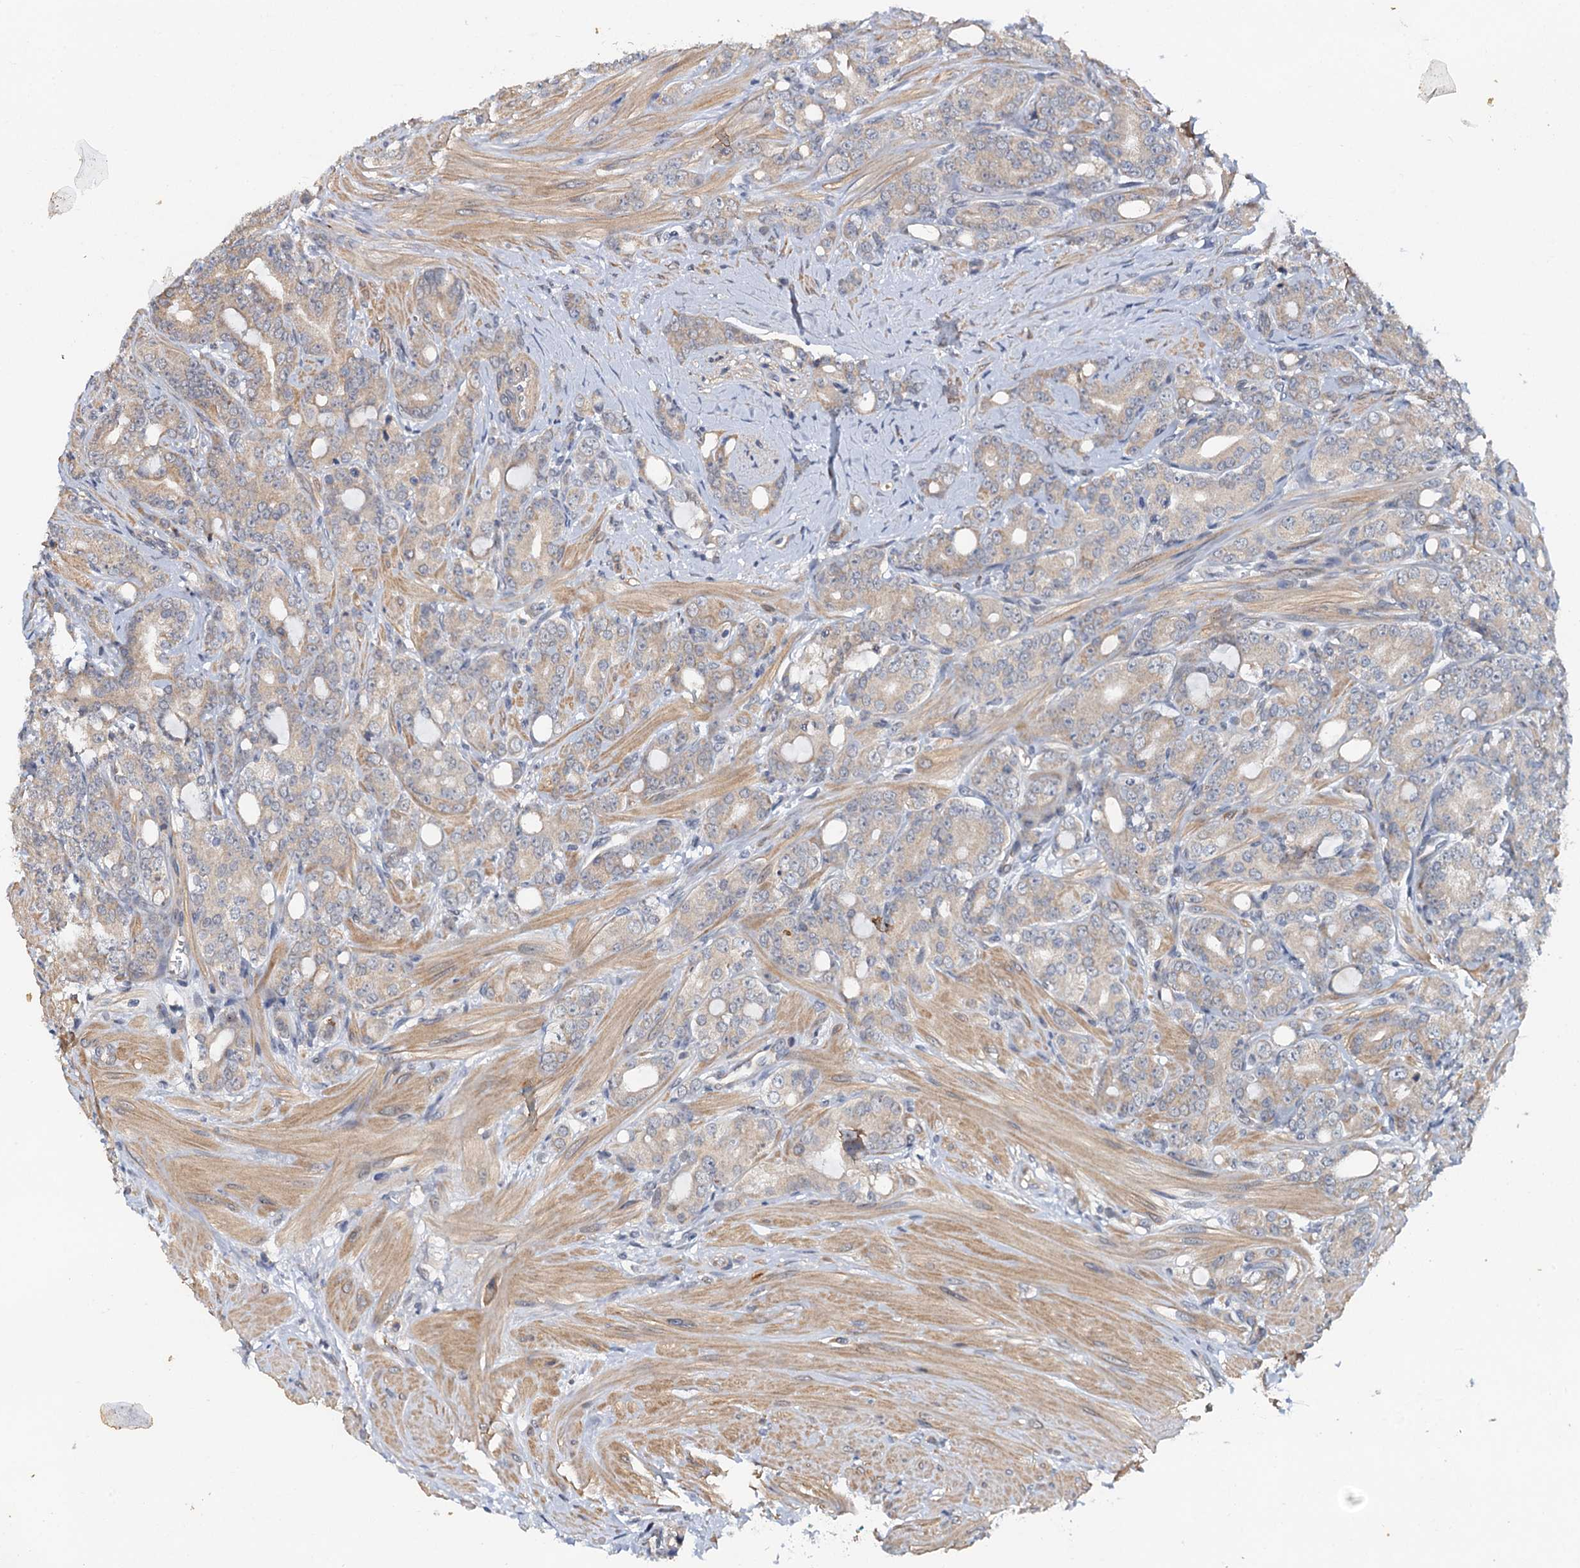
{"staining": {"intensity": "weak", "quantity": "<25%", "location": "cytoplasmic/membranous"}, "tissue": "prostate cancer", "cell_type": "Tumor cells", "image_type": "cancer", "snomed": [{"axis": "morphology", "description": "Adenocarcinoma, High grade"}, {"axis": "topography", "description": "Prostate"}], "caption": "Tumor cells are negative for brown protein staining in prostate cancer.", "gene": "ZNF606", "patient": {"sex": "male", "age": 62}}